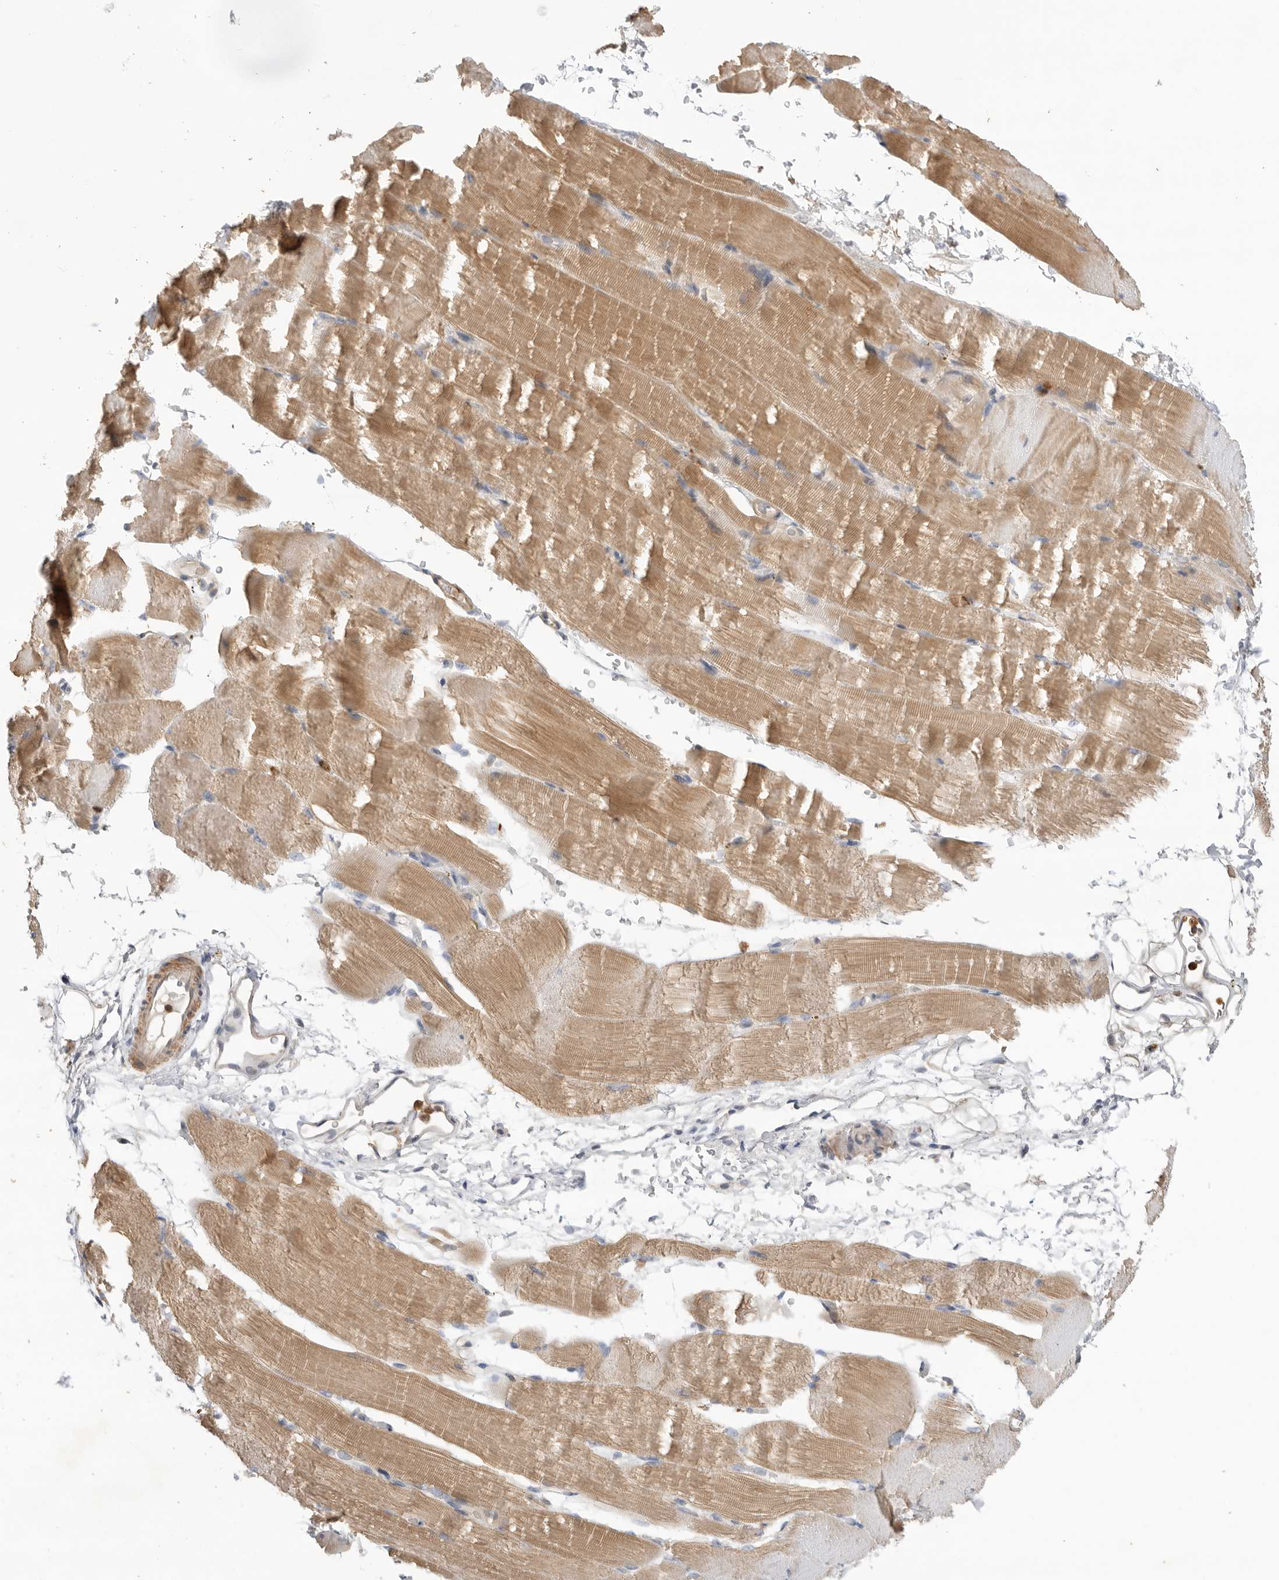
{"staining": {"intensity": "moderate", "quantity": ">75%", "location": "cytoplasmic/membranous"}, "tissue": "skeletal muscle", "cell_type": "Myocytes", "image_type": "normal", "snomed": [{"axis": "morphology", "description": "Normal tissue, NOS"}, {"axis": "topography", "description": "Skeletal muscle"}, {"axis": "topography", "description": "Parathyroid gland"}], "caption": "Immunohistochemistry of benign human skeletal muscle demonstrates medium levels of moderate cytoplasmic/membranous expression in approximately >75% of myocytes. (brown staining indicates protein expression, while blue staining denotes nuclei).", "gene": "GNE", "patient": {"sex": "female", "age": 37}}